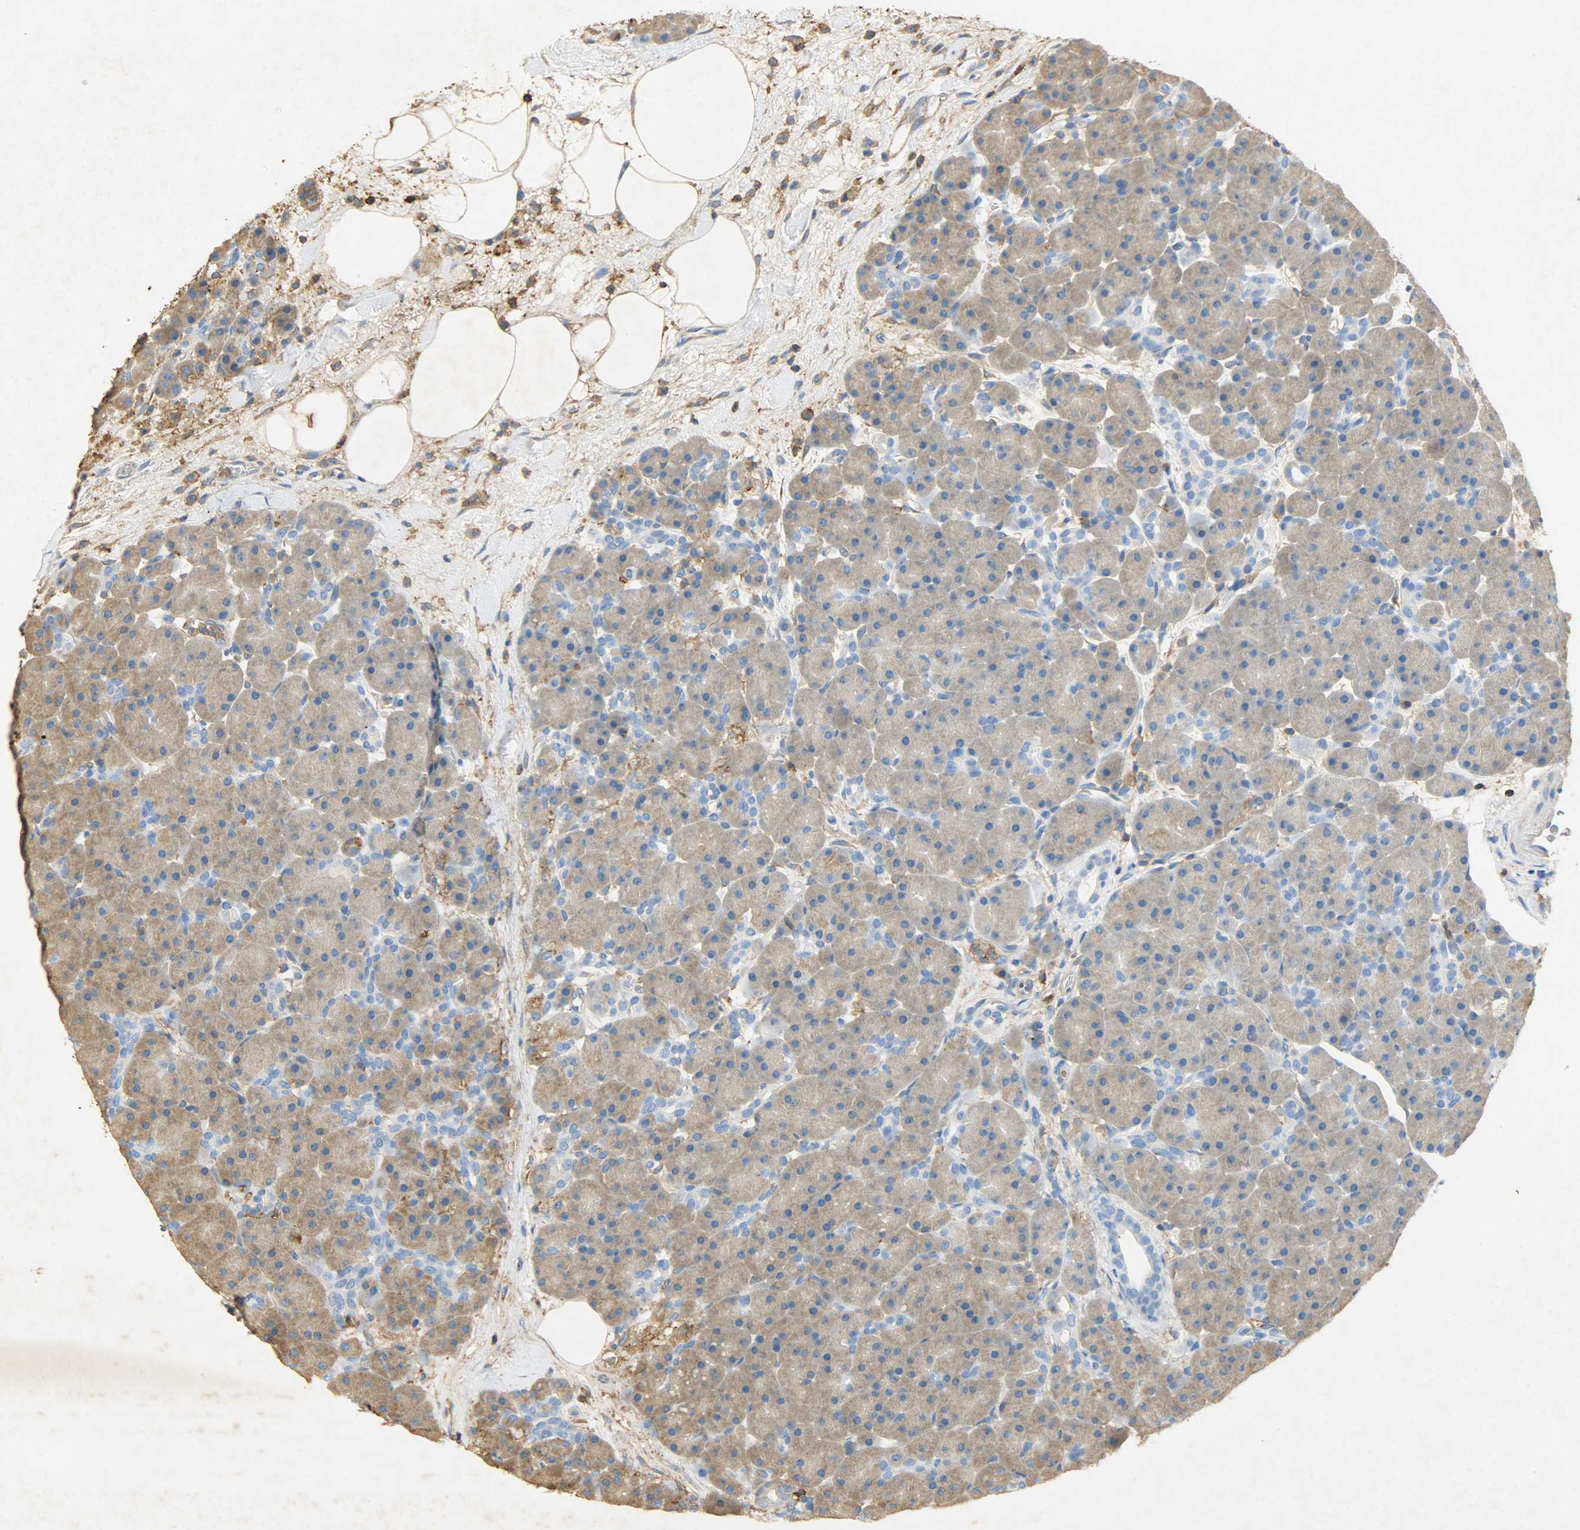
{"staining": {"intensity": "weak", "quantity": ">75%", "location": "cytoplasmic/membranous"}, "tissue": "pancreas", "cell_type": "Exocrine glandular cells", "image_type": "normal", "snomed": [{"axis": "morphology", "description": "Normal tissue, NOS"}, {"axis": "topography", "description": "Pancreas"}], "caption": "Exocrine glandular cells display low levels of weak cytoplasmic/membranous expression in approximately >75% of cells in normal human pancreas. (DAB (3,3'-diaminobenzidine) IHC, brown staining for protein, blue staining for nuclei).", "gene": "ANXA6", "patient": {"sex": "male", "age": 66}}